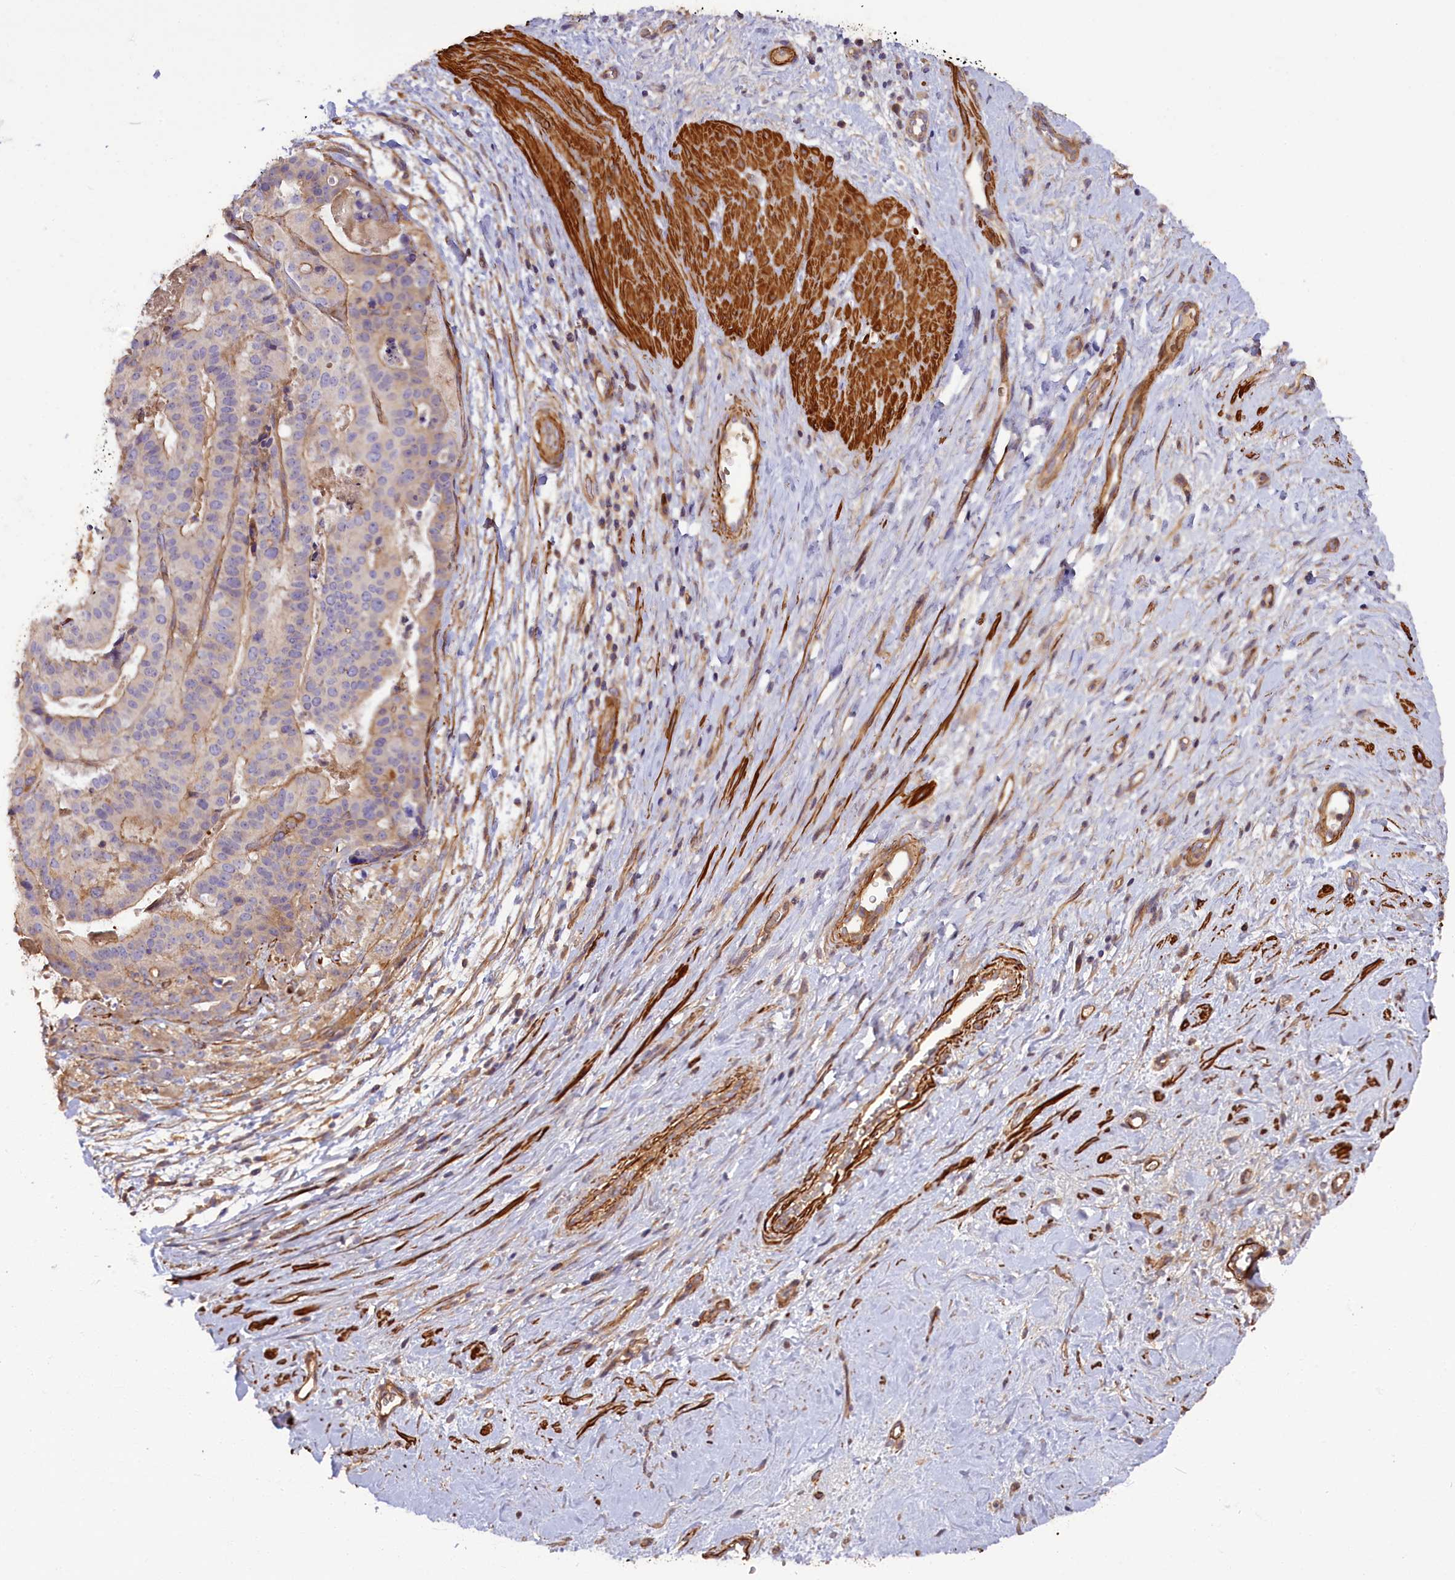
{"staining": {"intensity": "negative", "quantity": "none", "location": "none"}, "tissue": "stomach cancer", "cell_type": "Tumor cells", "image_type": "cancer", "snomed": [{"axis": "morphology", "description": "Adenocarcinoma, NOS"}, {"axis": "topography", "description": "Stomach"}], "caption": "There is no significant staining in tumor cells of stomach adenocarcinoma.", "gene": "FUZ", "patient": {"sex": "male", "age": 48}}